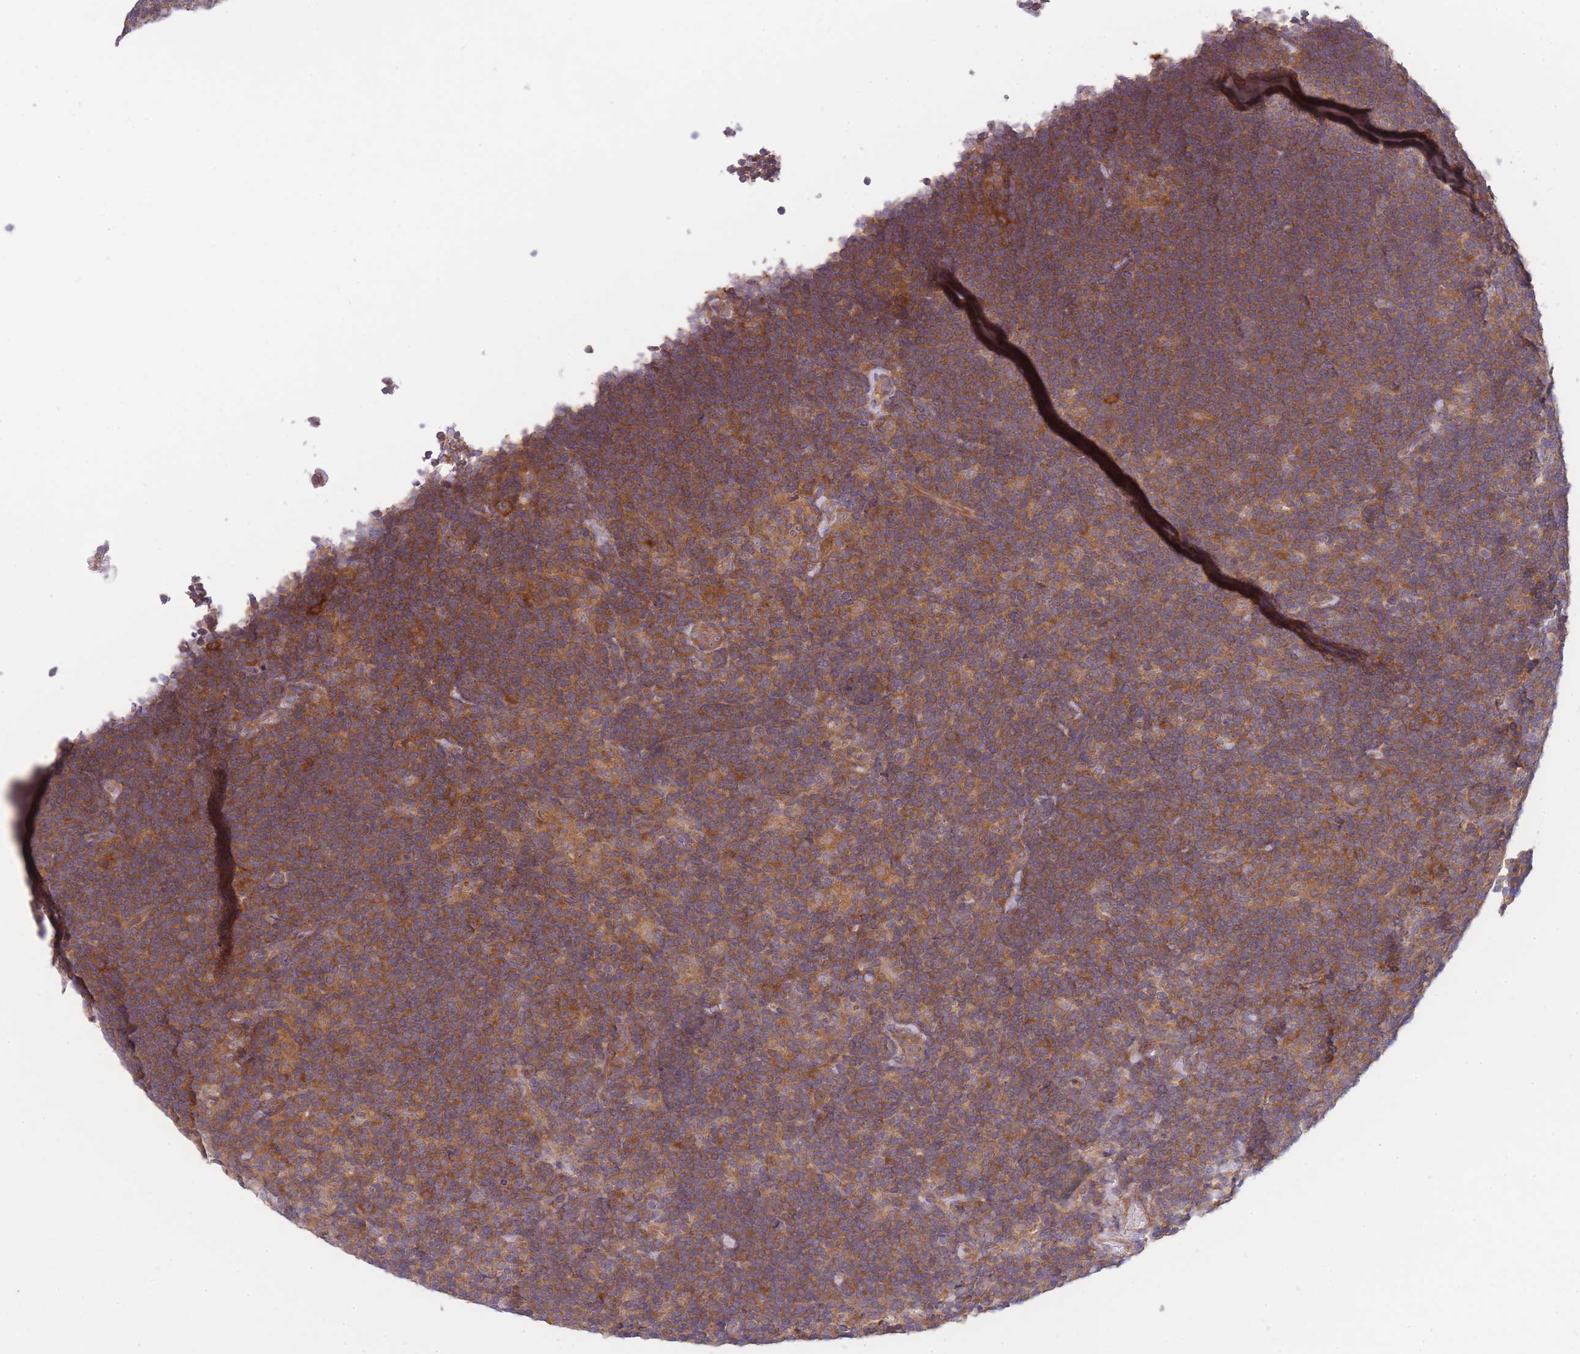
{"staining": {"intensity": "moderate", "quantity": "<25%", "location": "cytoplasmic/membranous"}, "tissue": "lymphoma", "cell_type": "Tumor cells", "image_type": "cancer", "snomed": [{"axis": "morphology", "description": "Hodgkin's disease, NOS"}, {"axis": "topography", "description": "Lymph node"}], "caption": "A brown stain shows moderate cytoplasmic/membranous staining of a protein in human Hodgkin's disease tumor cells.", "gene": "PFDN6", "patient": {"sex": "female", "age": 57}}